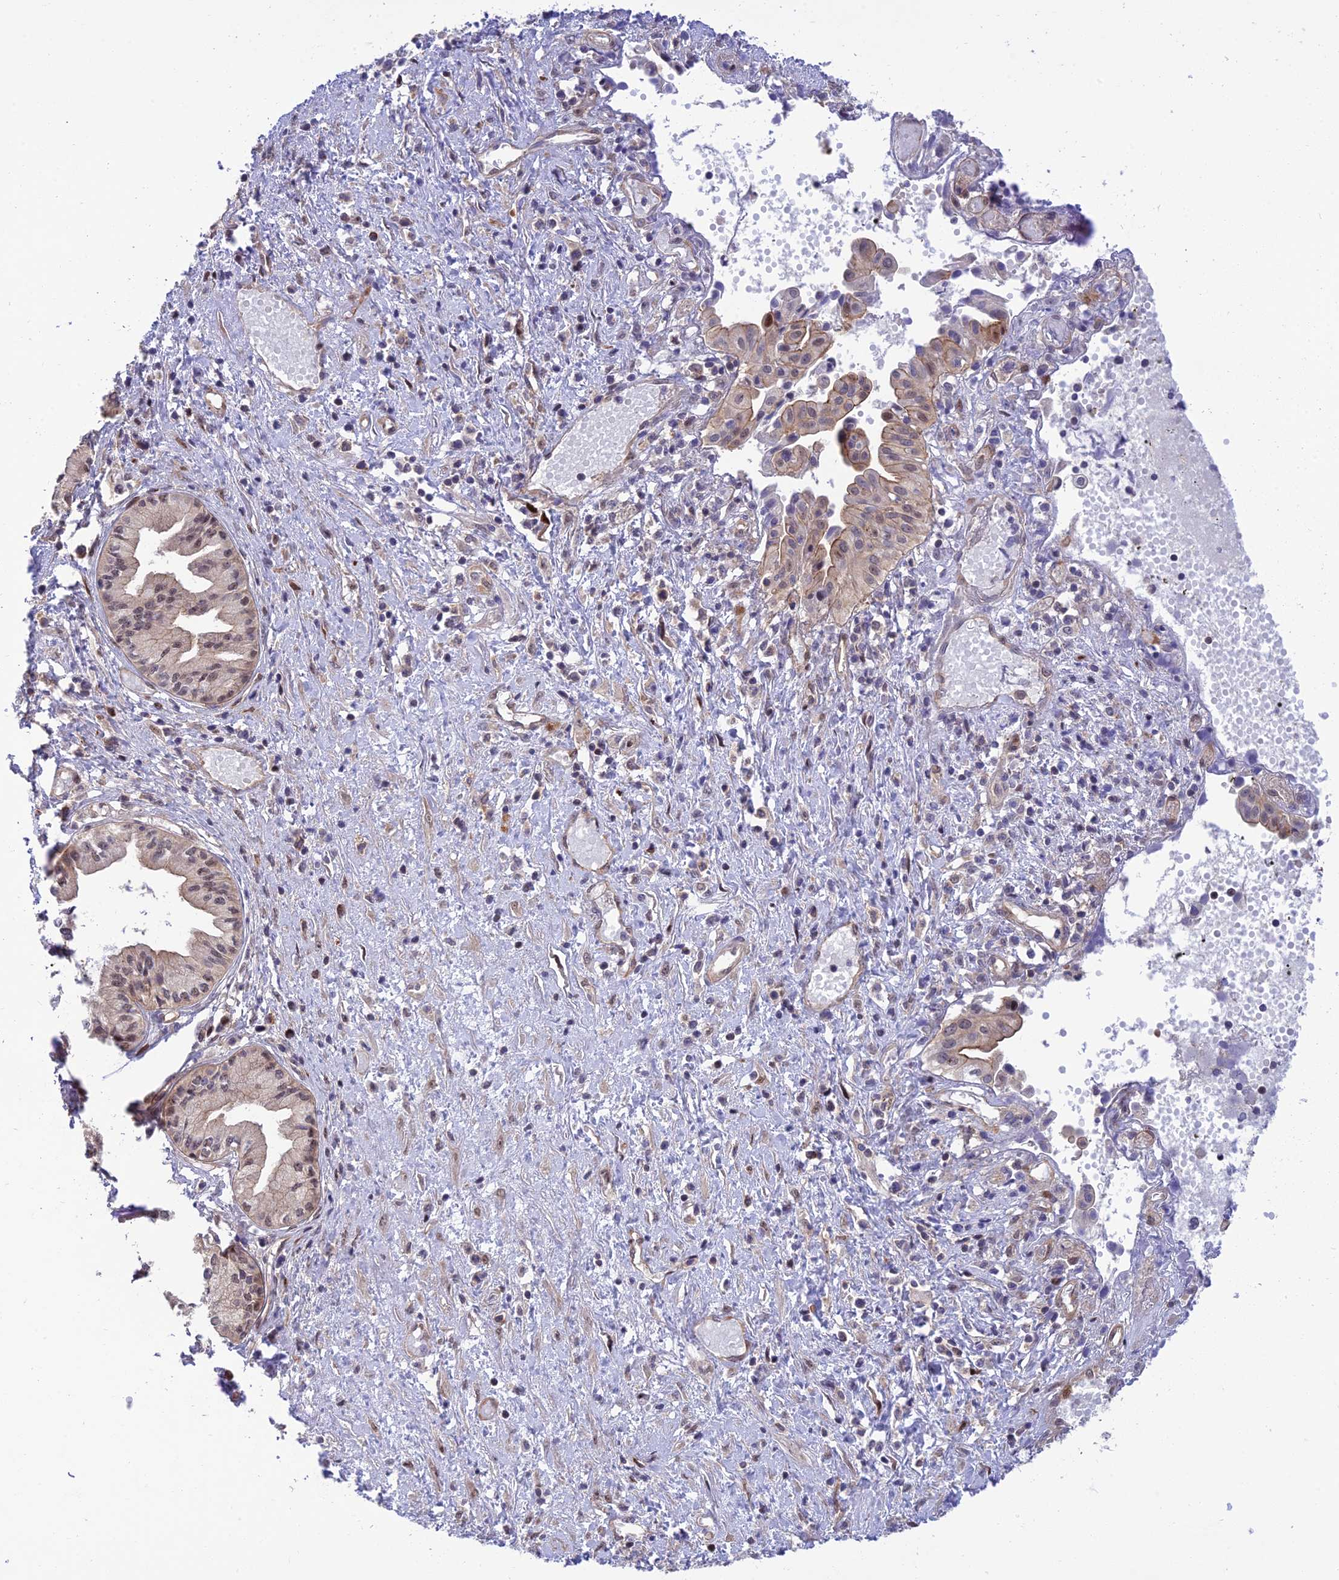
{"staining": {"intensity": "moderate", "quantity": "<25%", "location": "cytoplasmic/membranous,nuclear"}, "tissue": "pancreatic cancer", "cell_type": "Tumor cells", "image_type": "cancer", "snomed": [{"axis": "morphology", "description": "Adenocarcinoma, NOS"}, {"axis": "topography", "description": "Pancreas"}], "caption": "This histopathology image exhibits immunohistochemistry staining of pancreatic adenocarcinoma, with low moderate cytoplasmic/membranous and nuclear expression in approximately <25% of tumor cells.", "gene": "ZNF584", "patient": {"sex": "female", "age": 50}}